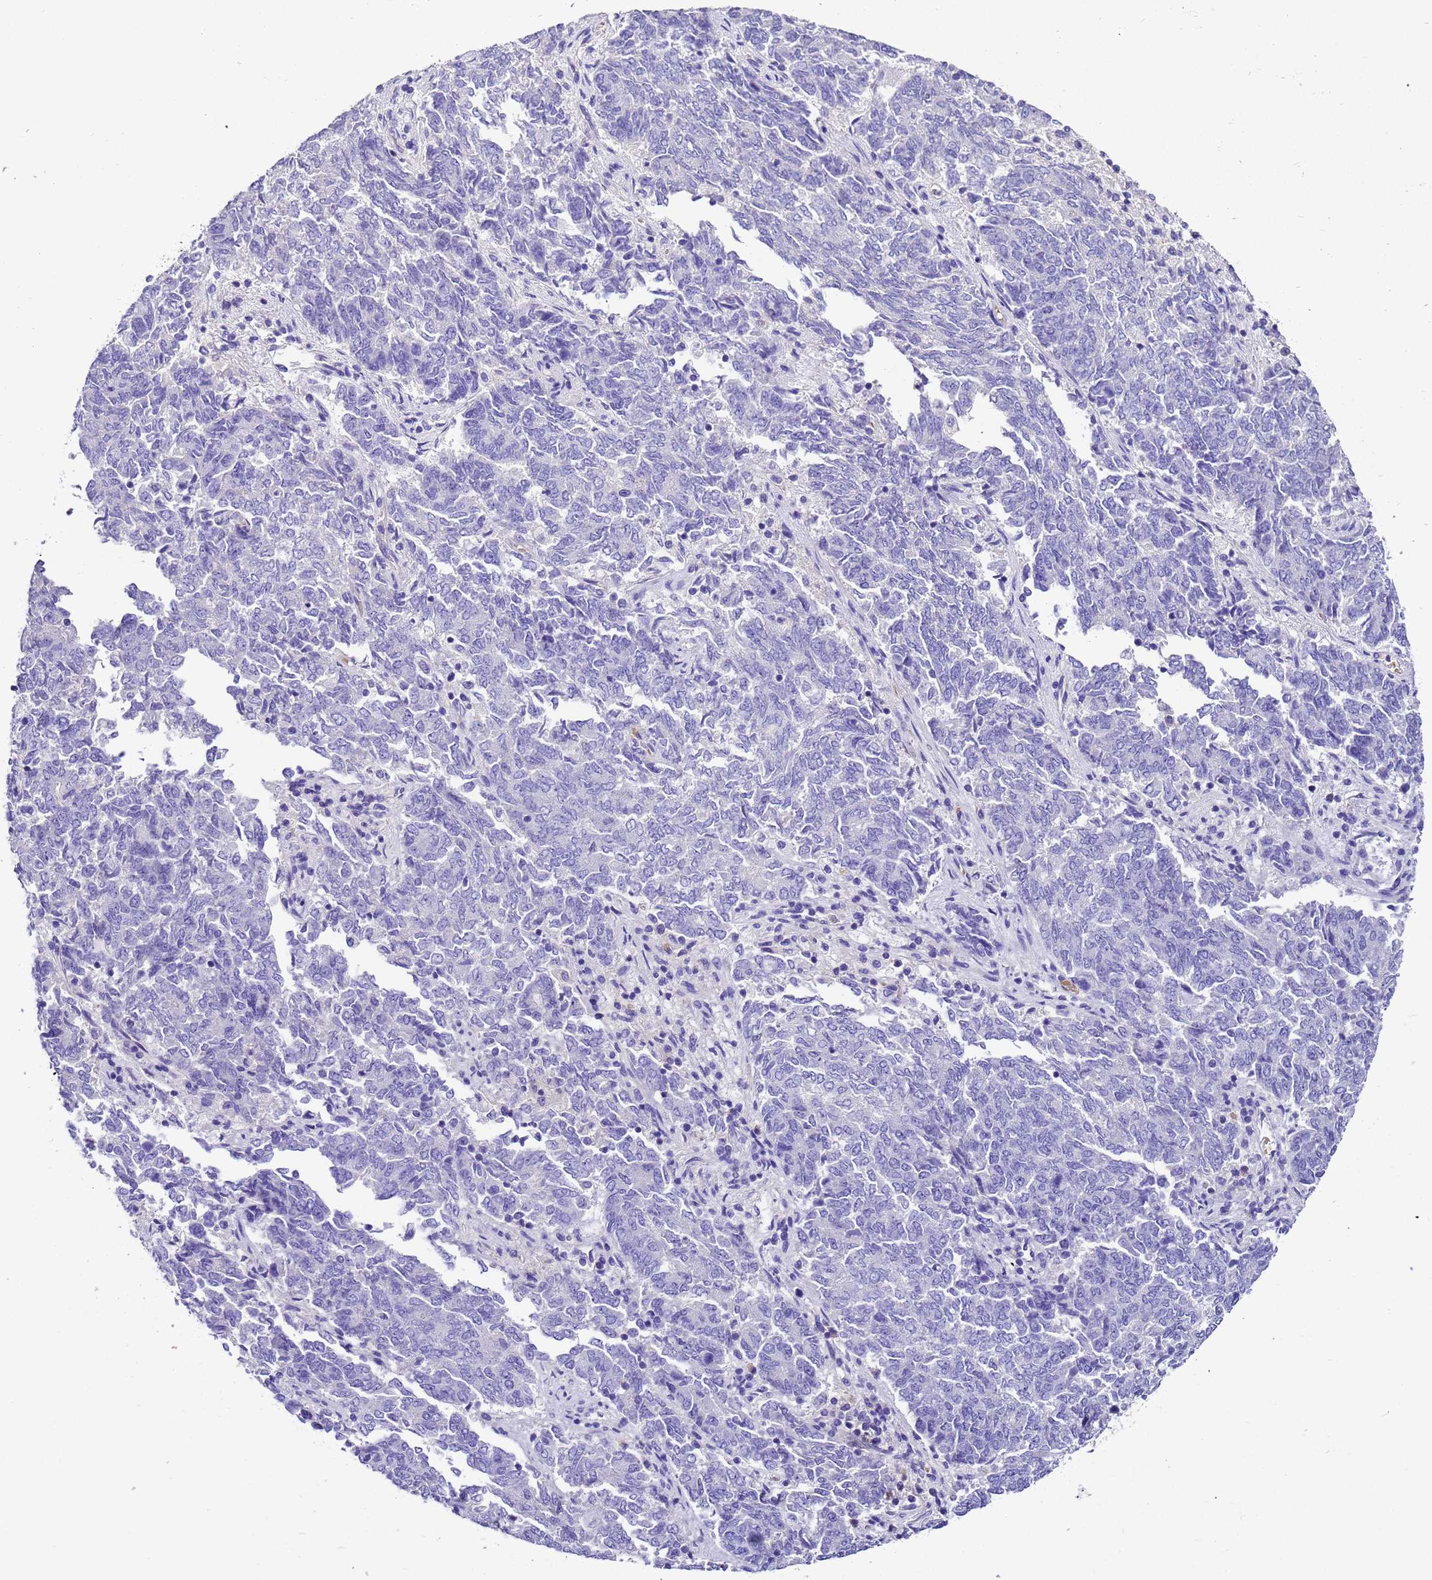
{"staining": {"intensity": "negative", "quantity": "none", "location": "none"}, "tissue": "endometrial cancer", "cell_type": "Tumor cells", "image_type": "cancer", "snomed": [{"axis": "morphology", "description": "Adenocarcinoma, NOS"}, {"axis": "topography", "description": "Endometrium"}], "caption": "There is no significant staining in tumor cells of endometrial cancer.", "gene": "UGT2A1", "patient": {"sex": "female", "age": 80}}